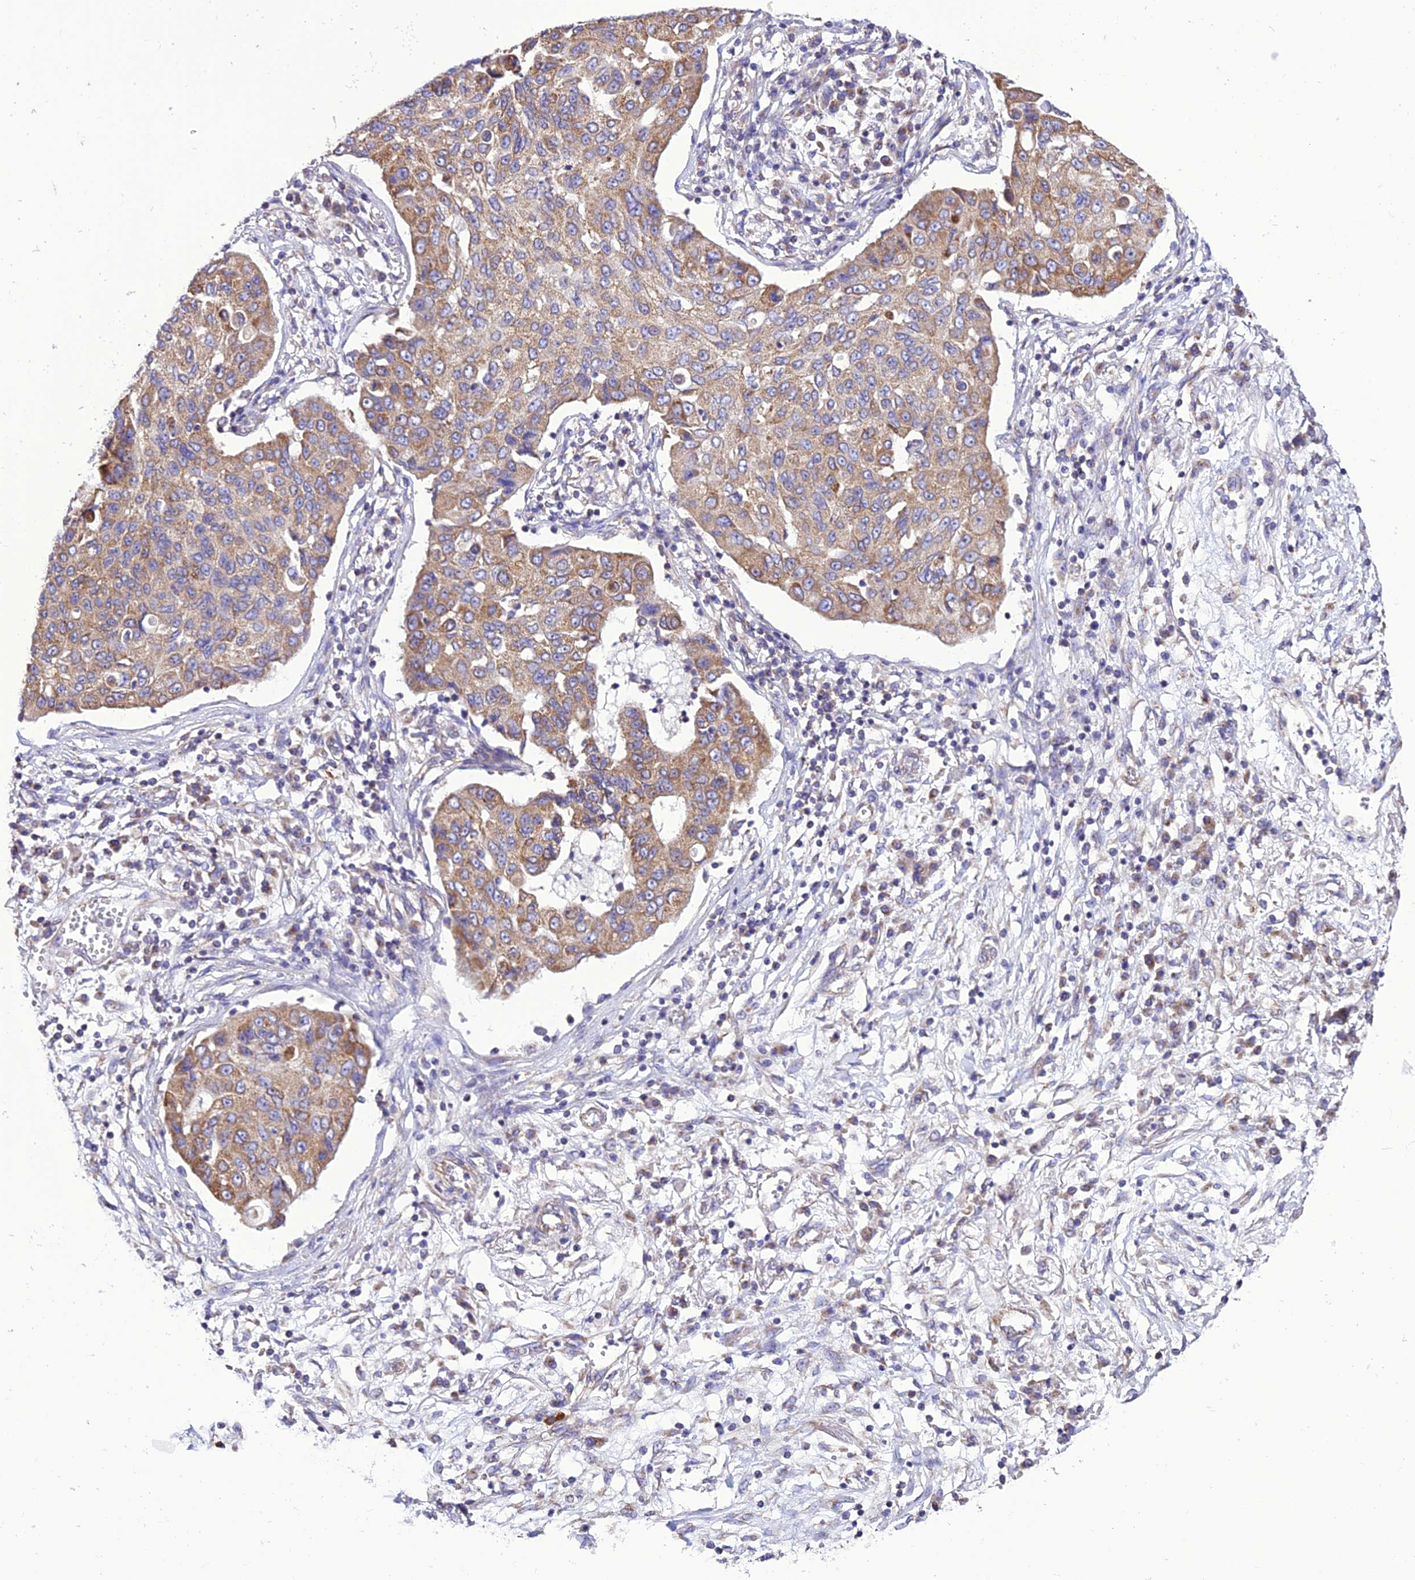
{"staining": {"intensity": "moderate", "quantity": ">75%", "location": "cytoplasmic/membranous"}, "tissue": "lung cancer", "cell_type": "Tumor cells", "image_type": "cancer", "snomed": [{"axis": "morphology", "description": "Squamous cell carcinoma, NOS"}, {"axis": "topography", "description": "Lung"}], "caption": "Protein staining demonstrates moderate cytoplasmic/membranous staining in approximately >75% of tumor cells in lung cancer.", "gene": "MAP3K12", "patient": {"sex": "male", "age": 74}}